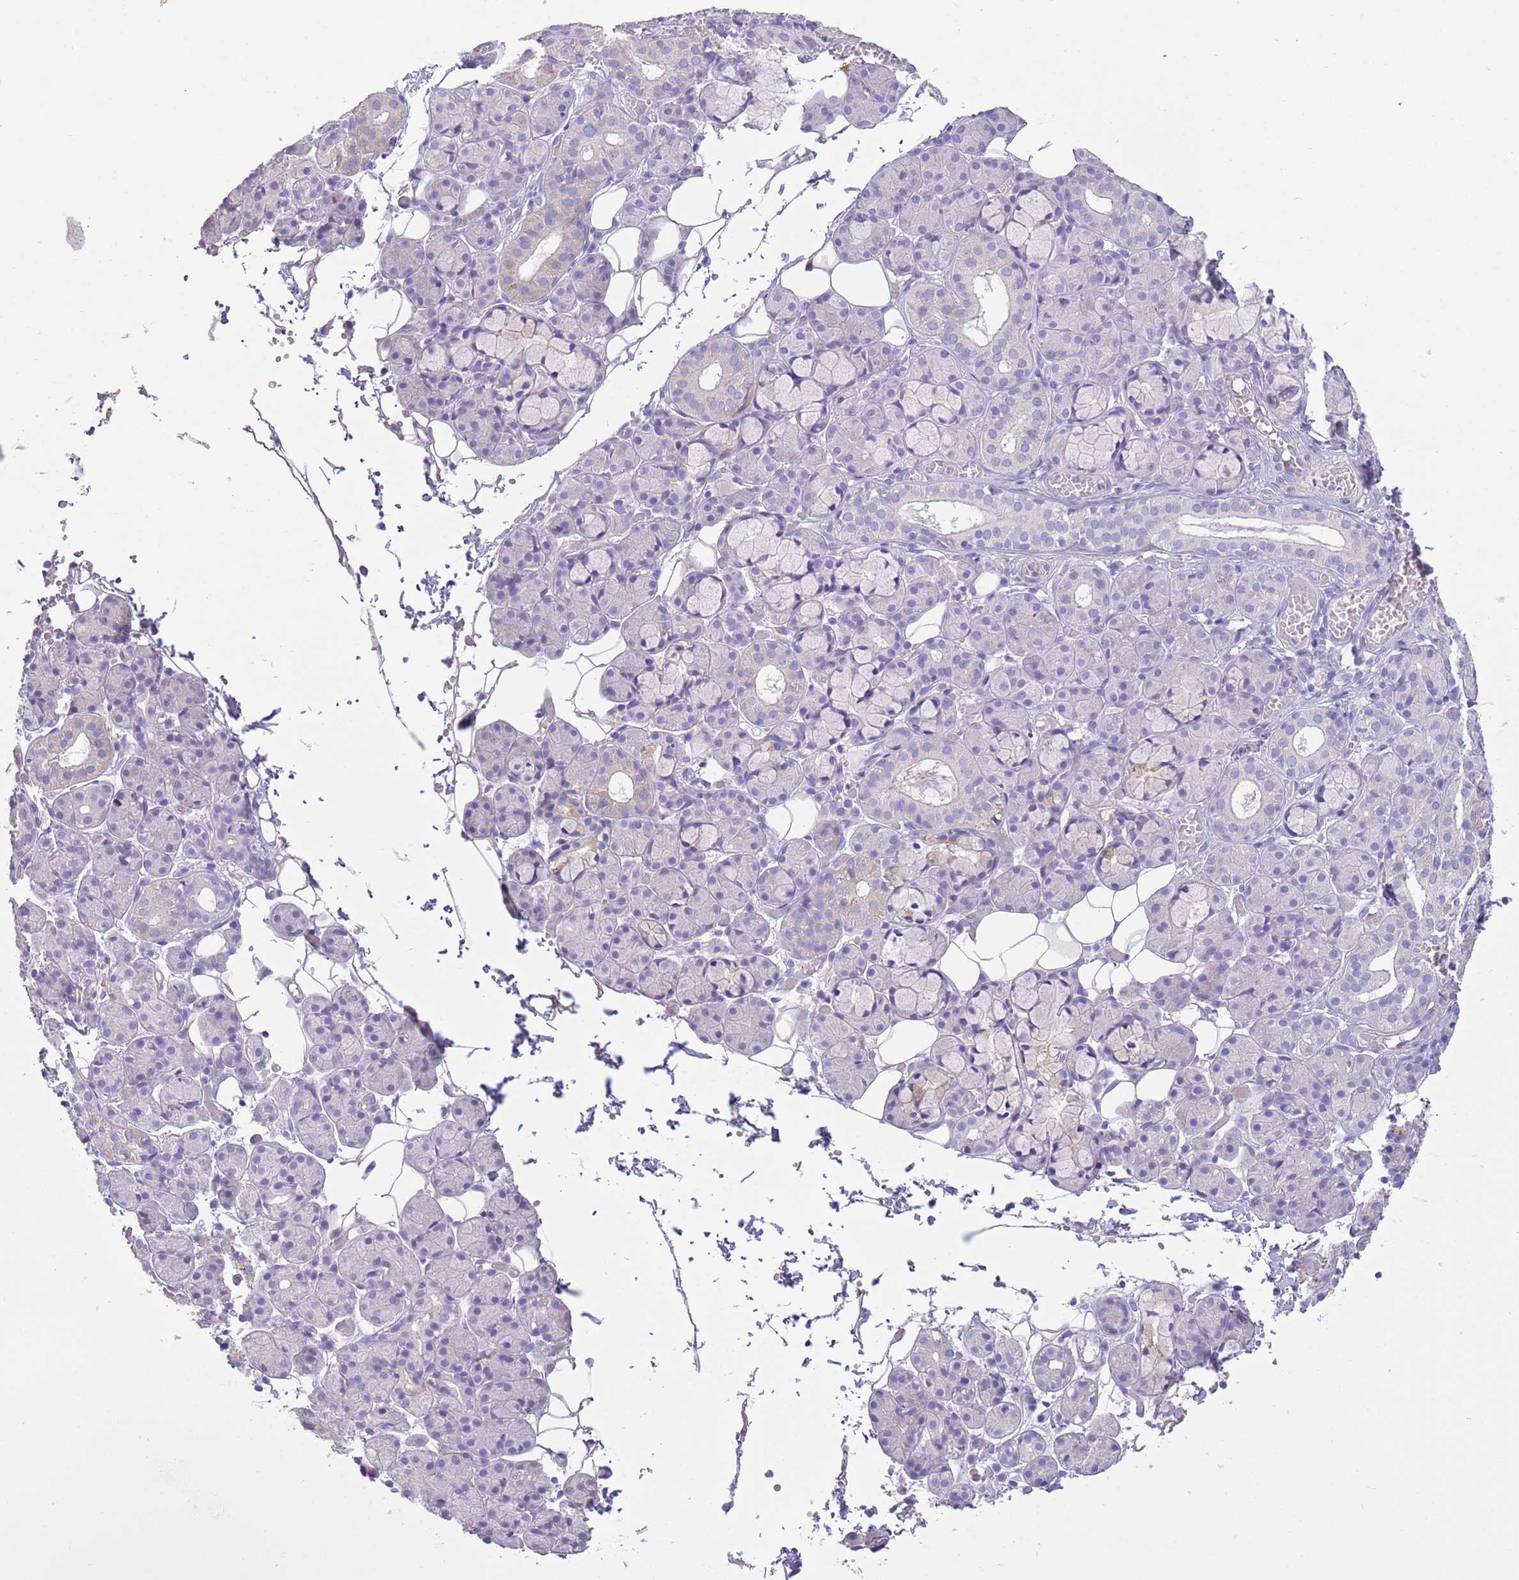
{"staining": {"intensity": "negative", "quantity": "none", "location": "none"}, "tissue": "salivary gland", "cell_type": "Glandular cells", "image_type": "normal", "snomed": [{"axis": "morphology", "description": "Normal tissue, NOS"}, {"axis": "topography", "description": "Salivary gland"}], "caption": "The image exhibits no staining of glandular cells in benign salivary gland.", "gene": "SFTPA1", "patient": {"sex": "male", "age": 63}}